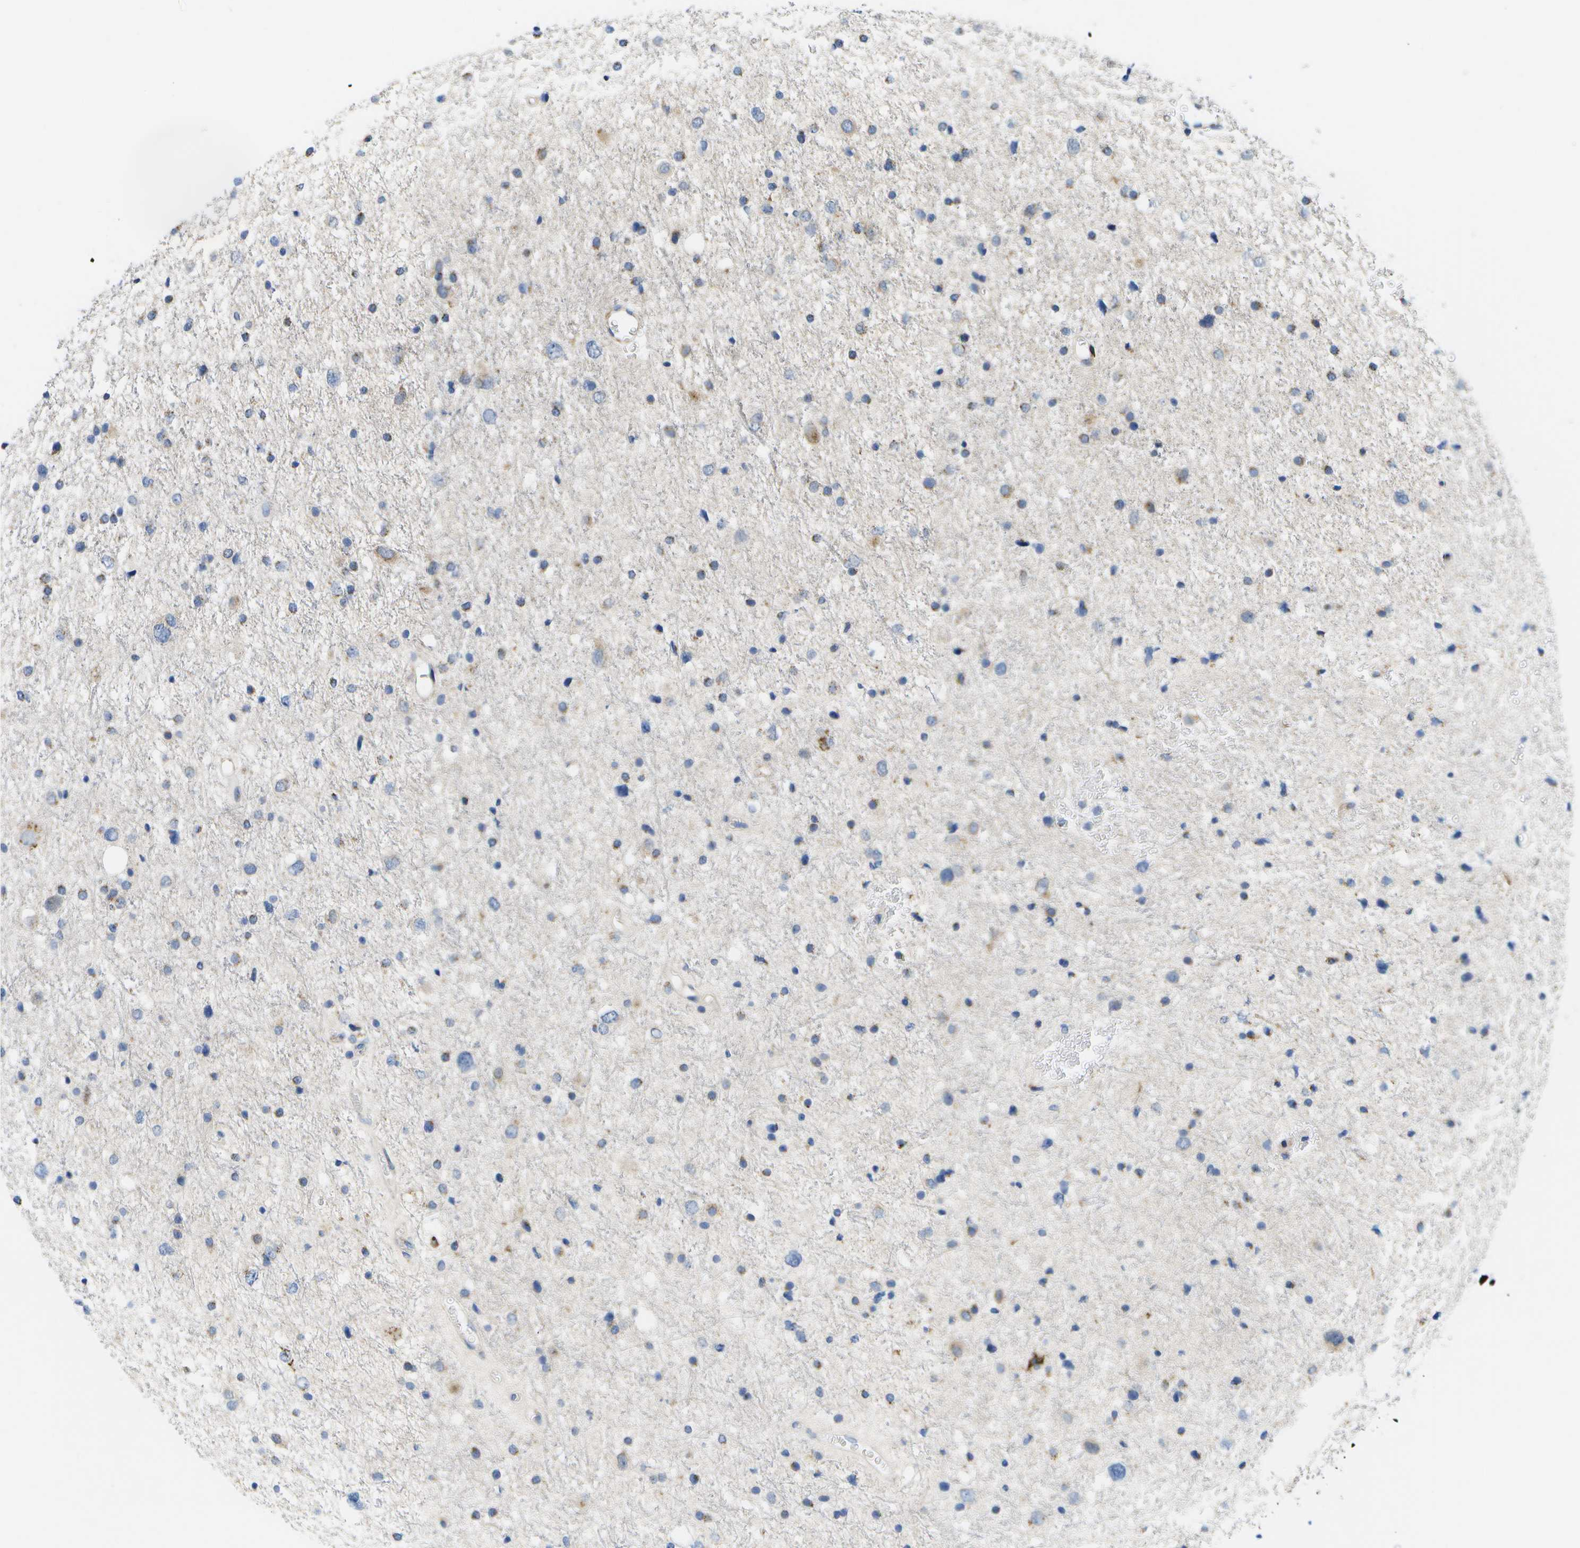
{"staining": {"intensity": "moderate", "quantity": "<25%", "location": "cytoplasmic/membranous"}, "tissue": "glioma", "cell_type": "Tumor cells", "image_type": "cancer", "snomed": [{"axis": "morphology", "description": "Glioma, malignant, Low grade"}, {"axis": "topography", "description": "Brain"}], "caption": "Tumor cells reveal low levels of moderate cytoplasmic/membranous positivity in about <25% of cells in human malignant glioma (low-grade). Nuclei are stained in blue.", "gene": "ZDHHC17", "patient": {"sex": "female", "age": 37}}